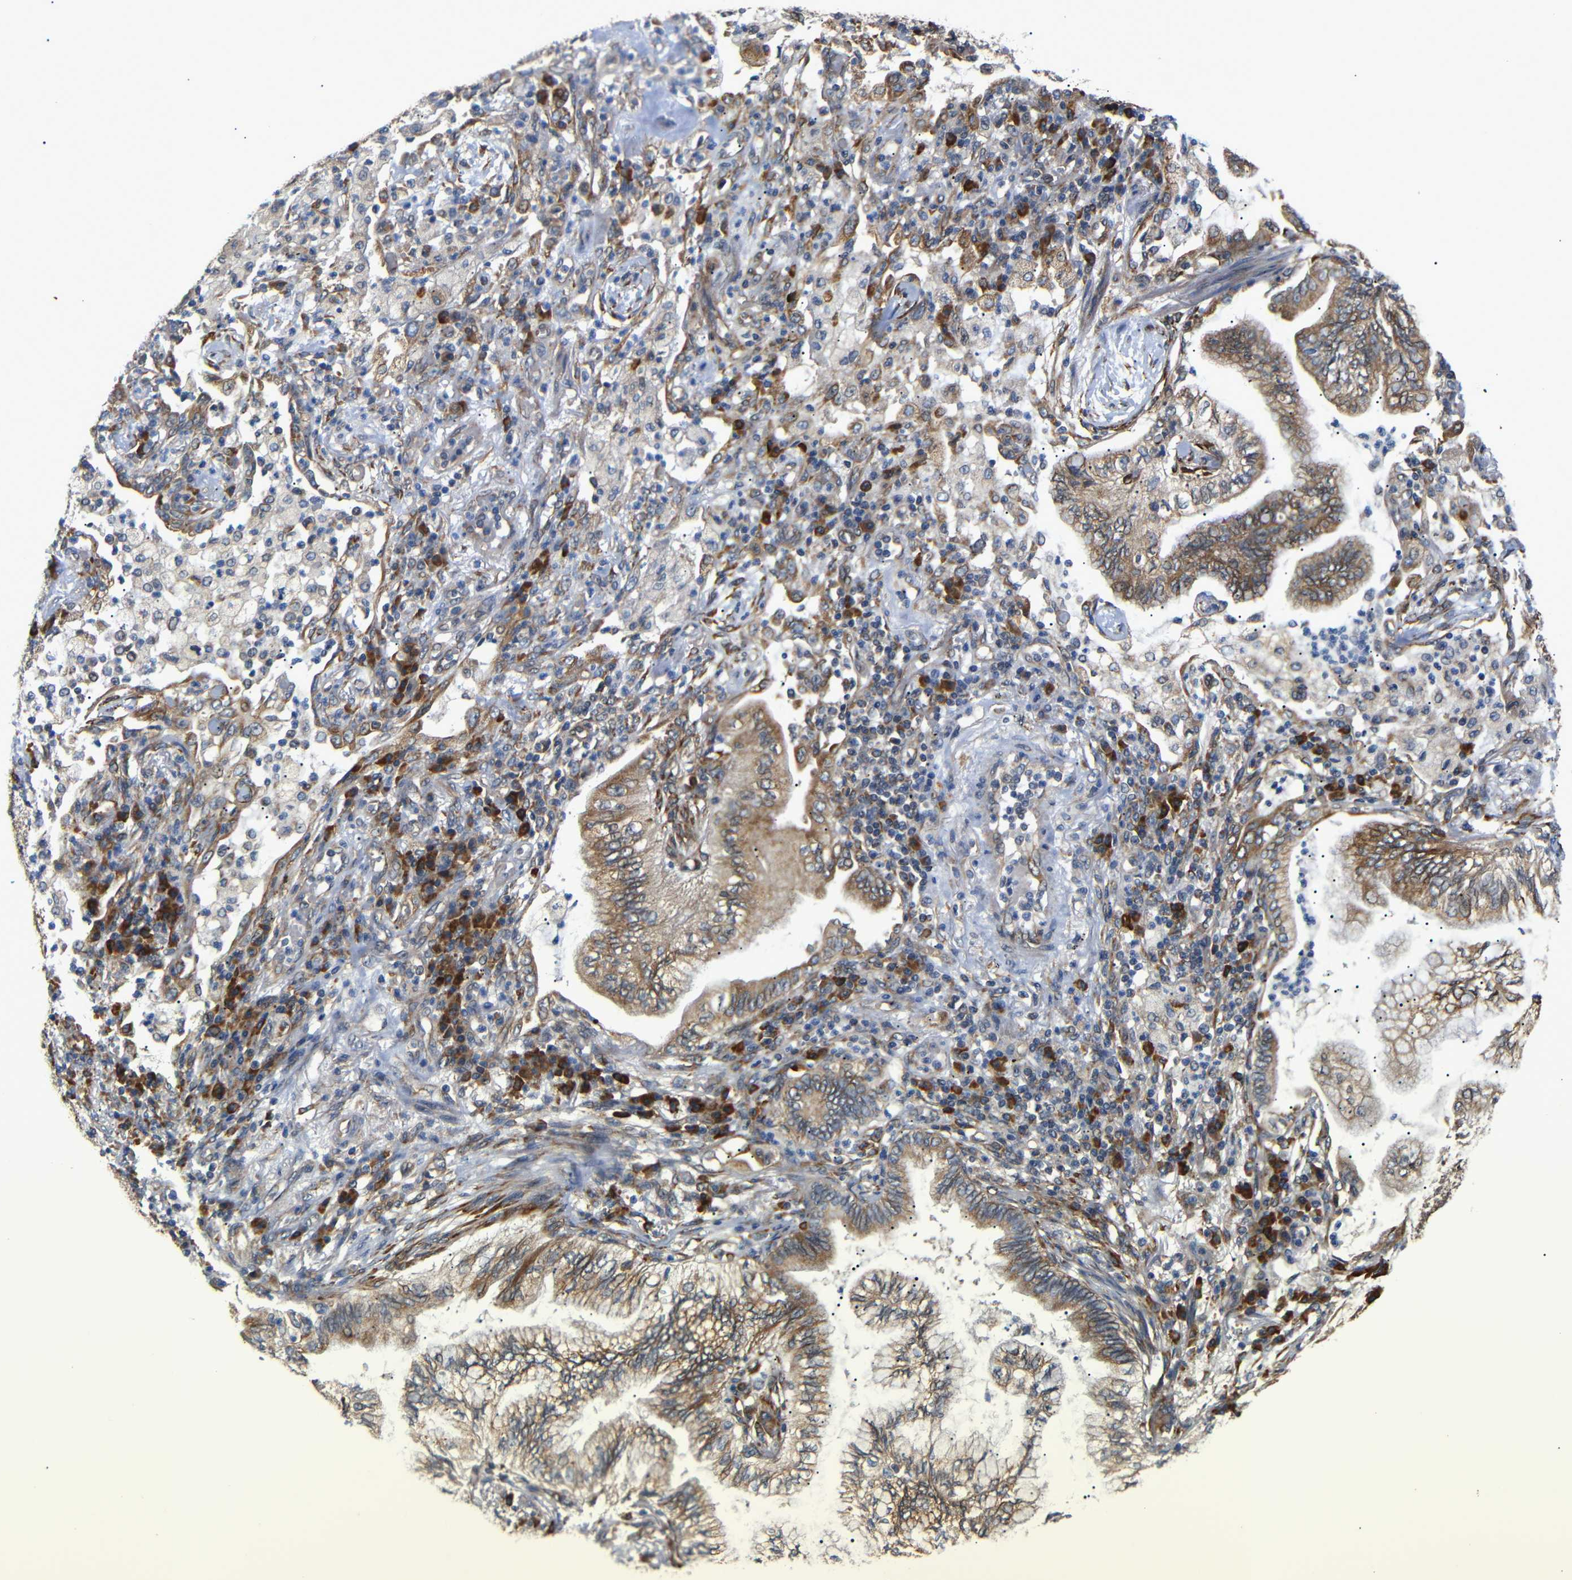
{"staining": {"intensity": "moderate", "quantity": ">75%", "location": "cytoplasmic/membranous"}, "tissue": "lung cancer", "cell_type": "Tumor cells", "image_type": "cancer", "snomed": [{"axis": "morphology", "description": "Normal tissue, NOS"}, {"axis": "morphology", "description": "Adenocarcinoma, NOS"}, {"axis": "topography", "description": "Bronchus"}, {"axis": "topography", "description": "Lung"}], "caption": "Moderate cytoplasmic/membranous expression is present in about >75% of tumor cells in lung cancer.", "gene": "KANK4", "patient": {"sex": "female", "age": 70}}